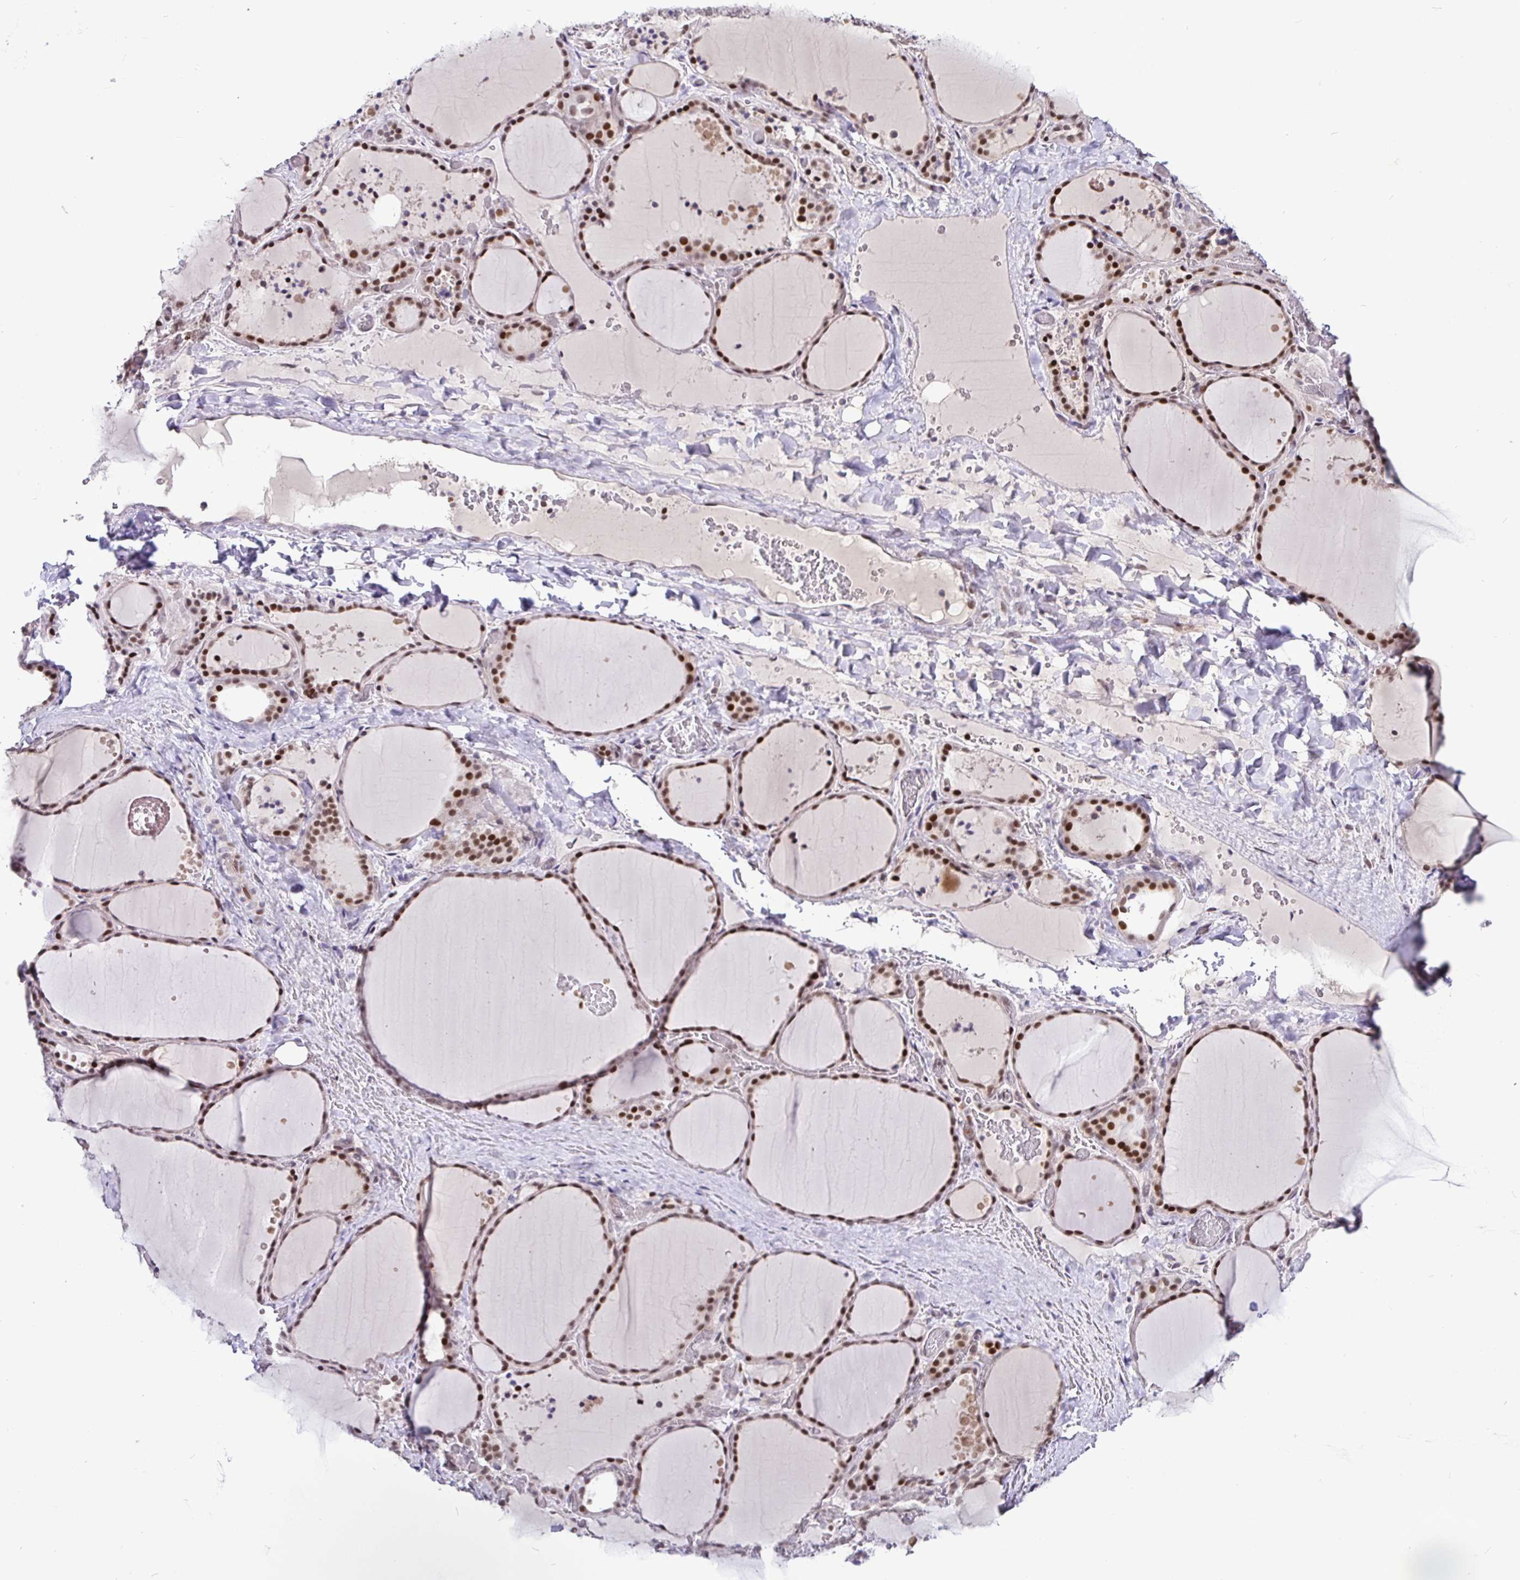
{"staining": {"intensity": "strong", "quantity": ">75%", "location": "nuclear"}, "tissue": "thyroid gland", "cell_type": "Glandular cells", "image_type": "normal", "snomed": [{"axis": "morphology", "description": "Normal tissue, NOS"}, {"axis": "topography", "description": "Thyroid gland"}], "caption": "A micrograph of human thyroid gland stained for a protein displays strong nuclear brown staining in glandular cells. (IHC, brightfield microscopy, high magnification).", "gene": "NUP188", "patient": {"sex": "female", "age": 36}}